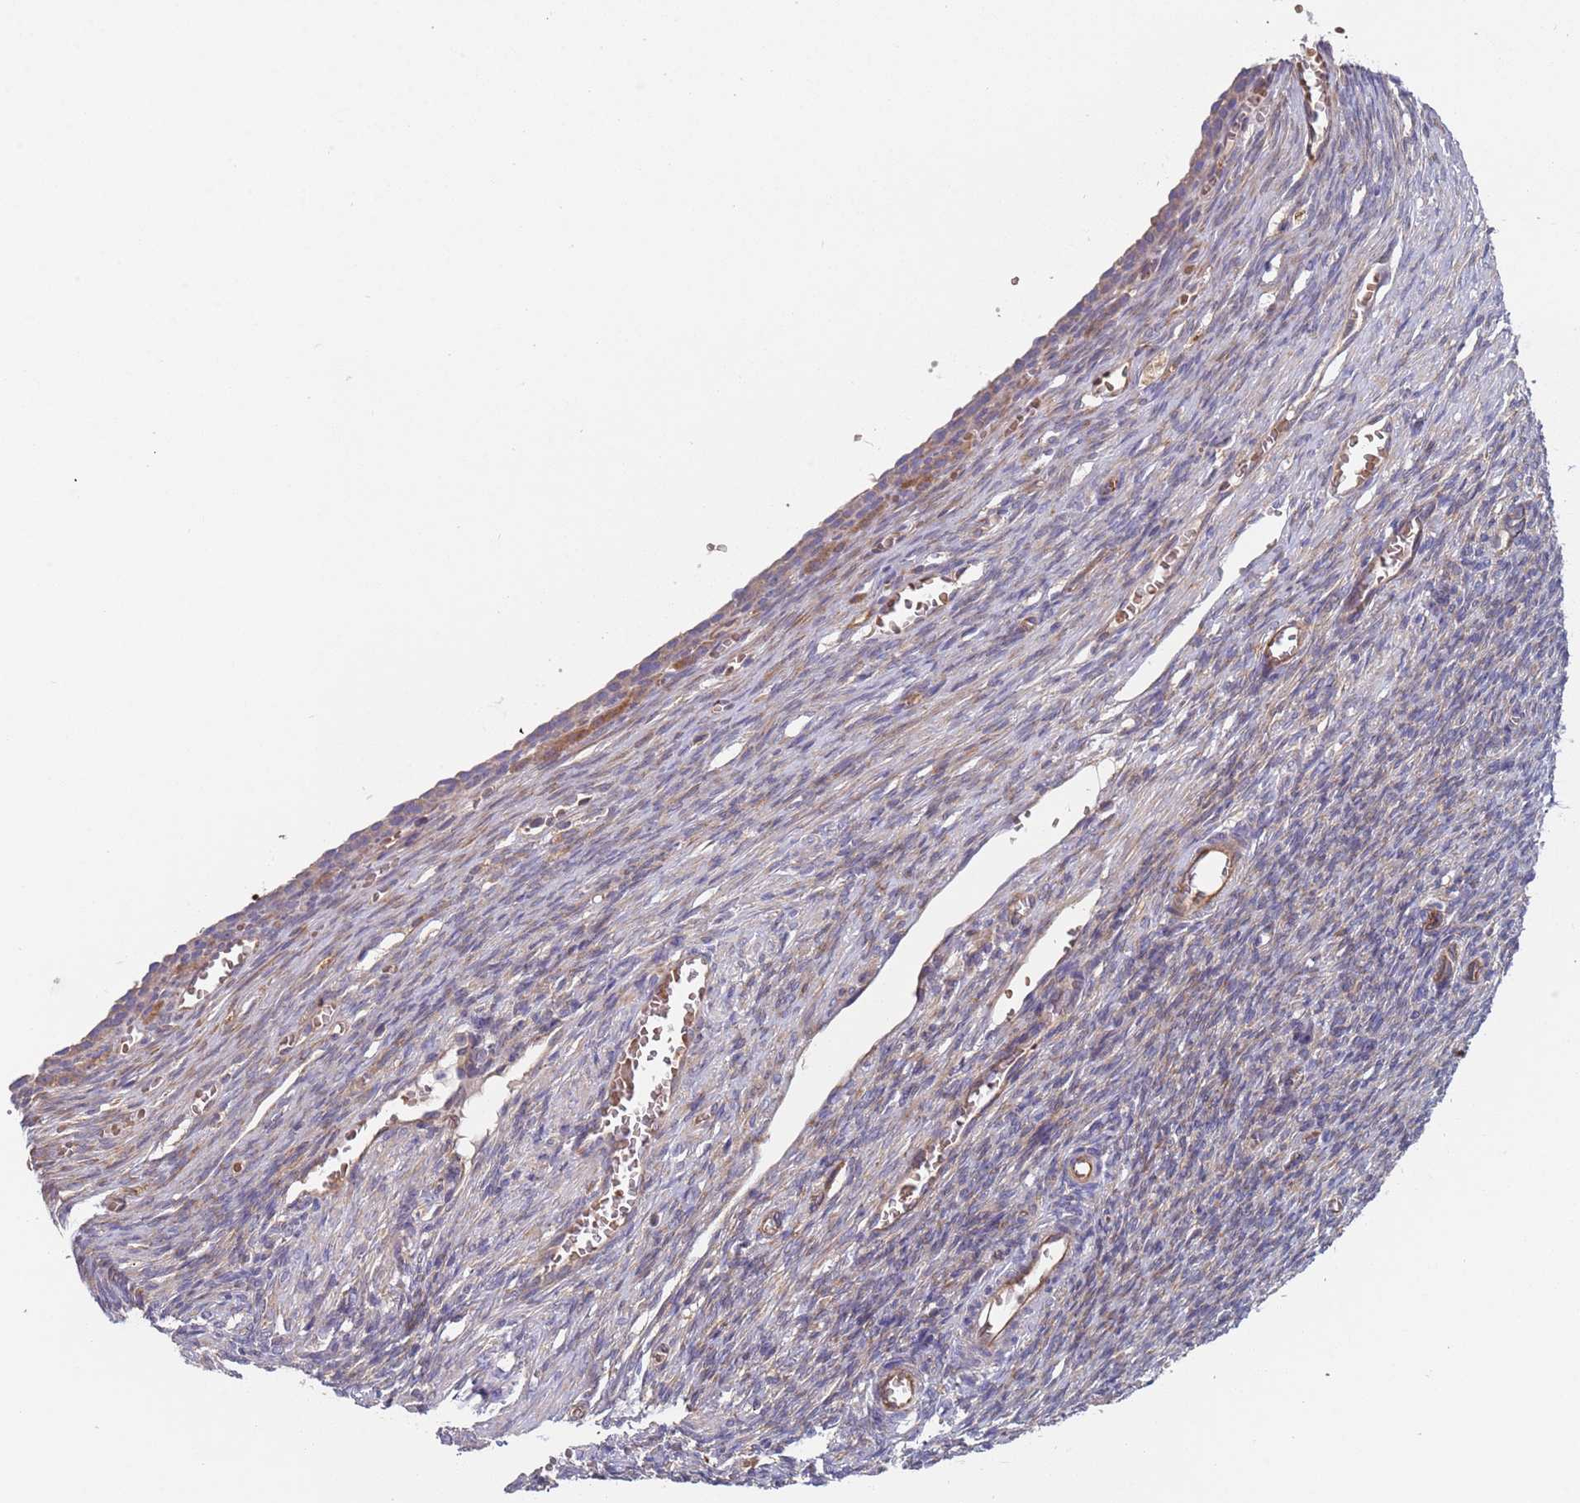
{"staining": {"intensity": "negative", "quantity": "none", "location": "none"}, "tissue": "ovary", "cell_type": "Ovarian stroma cells", "image_type": "normal", "snomed": [{"axis": "morphology", "description": "Normal tissue, NOS"}, {"axis": "topography", "description": "Ovary"}], "caption": "The image exhibits no staining of ovarian stroma cells in unremarkable ovary.", "gene": "MALRD1", "patient": {"sex": "female", "age": 27}}